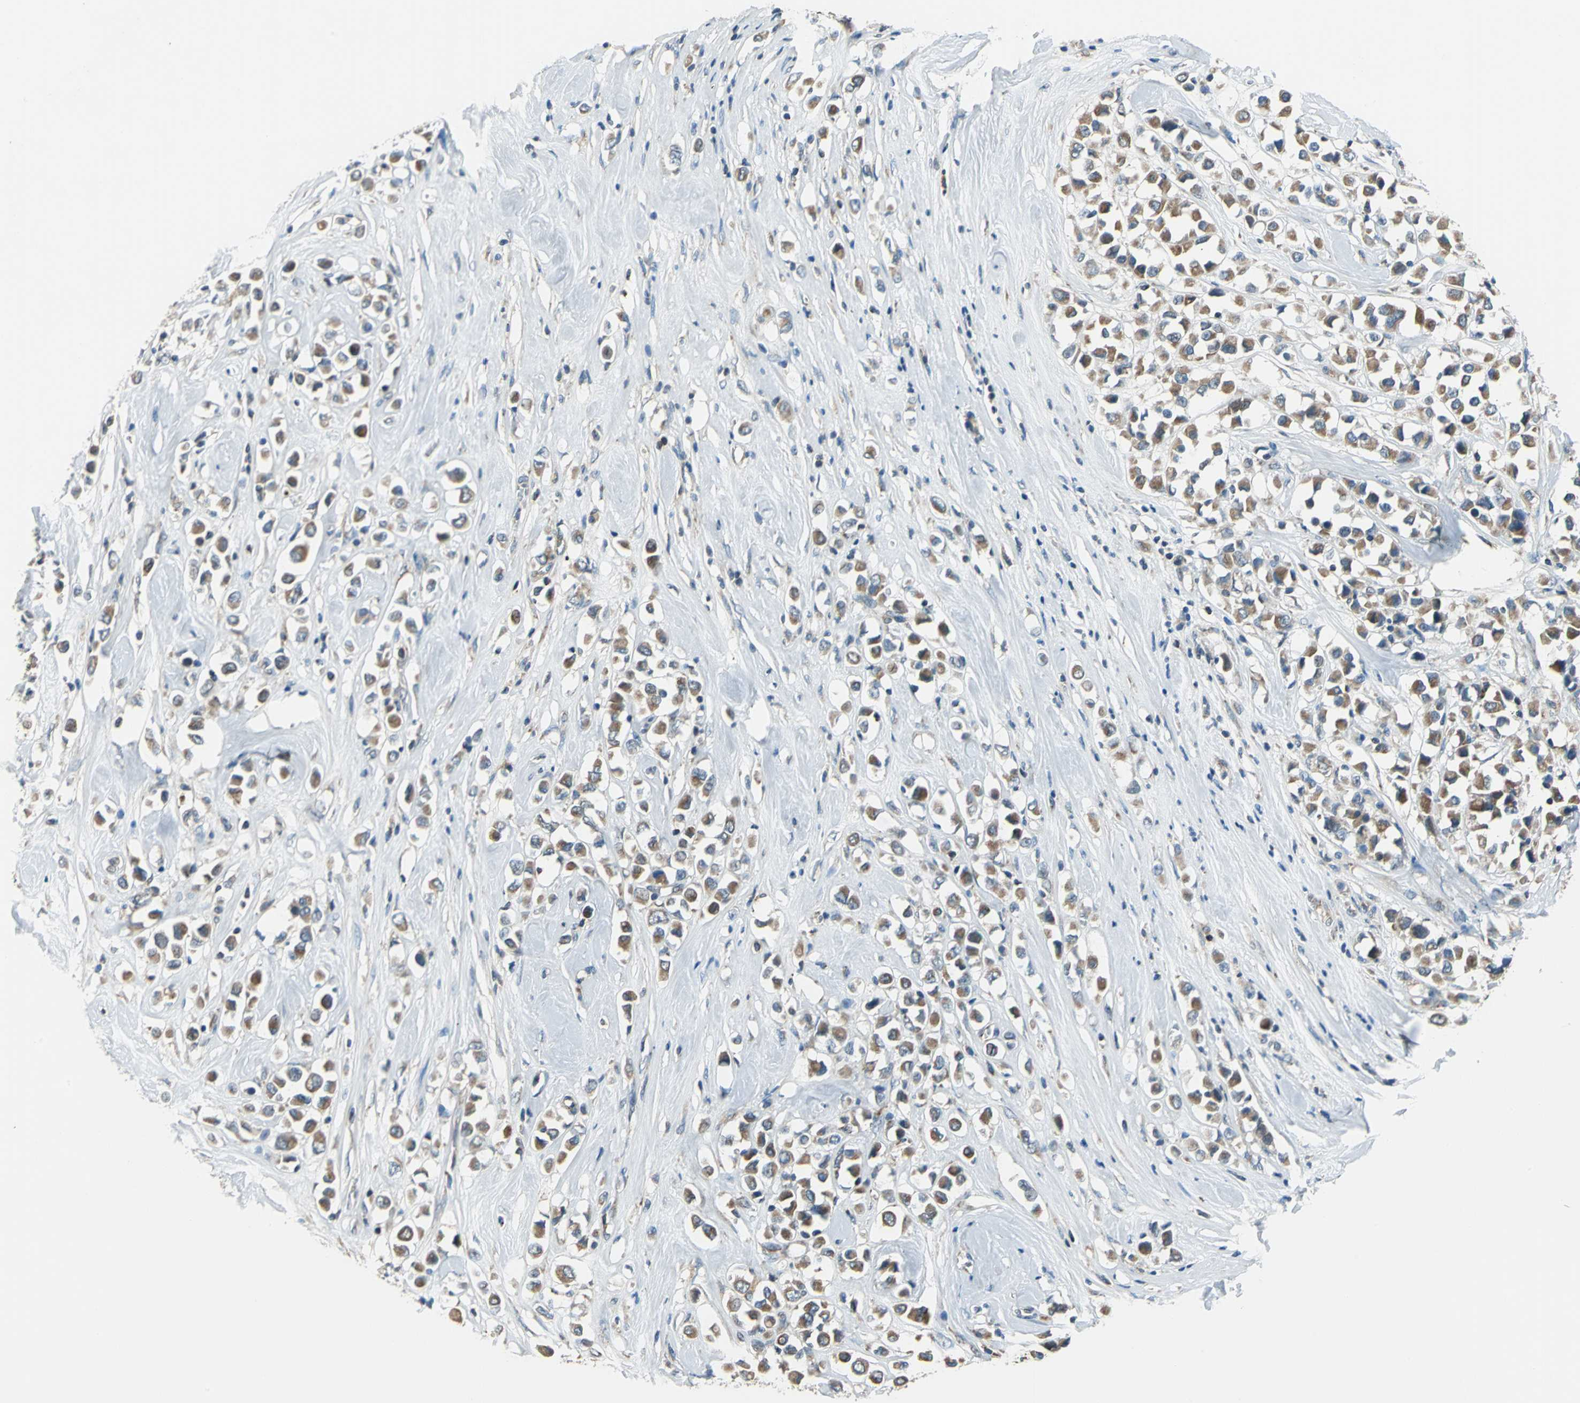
{"staining": {"intensity": "moderate", "quantity": ">75%", "location": "cytoplasmic/membranous"}, "tissue": "breast cancer", "cell_type": "Tumor cells", "image_type": "cancer", "snomed": [{"axis": "morphology", "description": "Duct carcinoma"}, {"axis": "topography", "description": "Breast"}], "caption": "Protein expression analysis of human breast cancer (invasive ductal carcinoma) reveals moderate cytoplasmic/membranous staining in approximately >75% of tumor cells. Nuclei are stained in blue.", "gene": "TRAK1", "patient": {"sex": "female", "age": 61}}